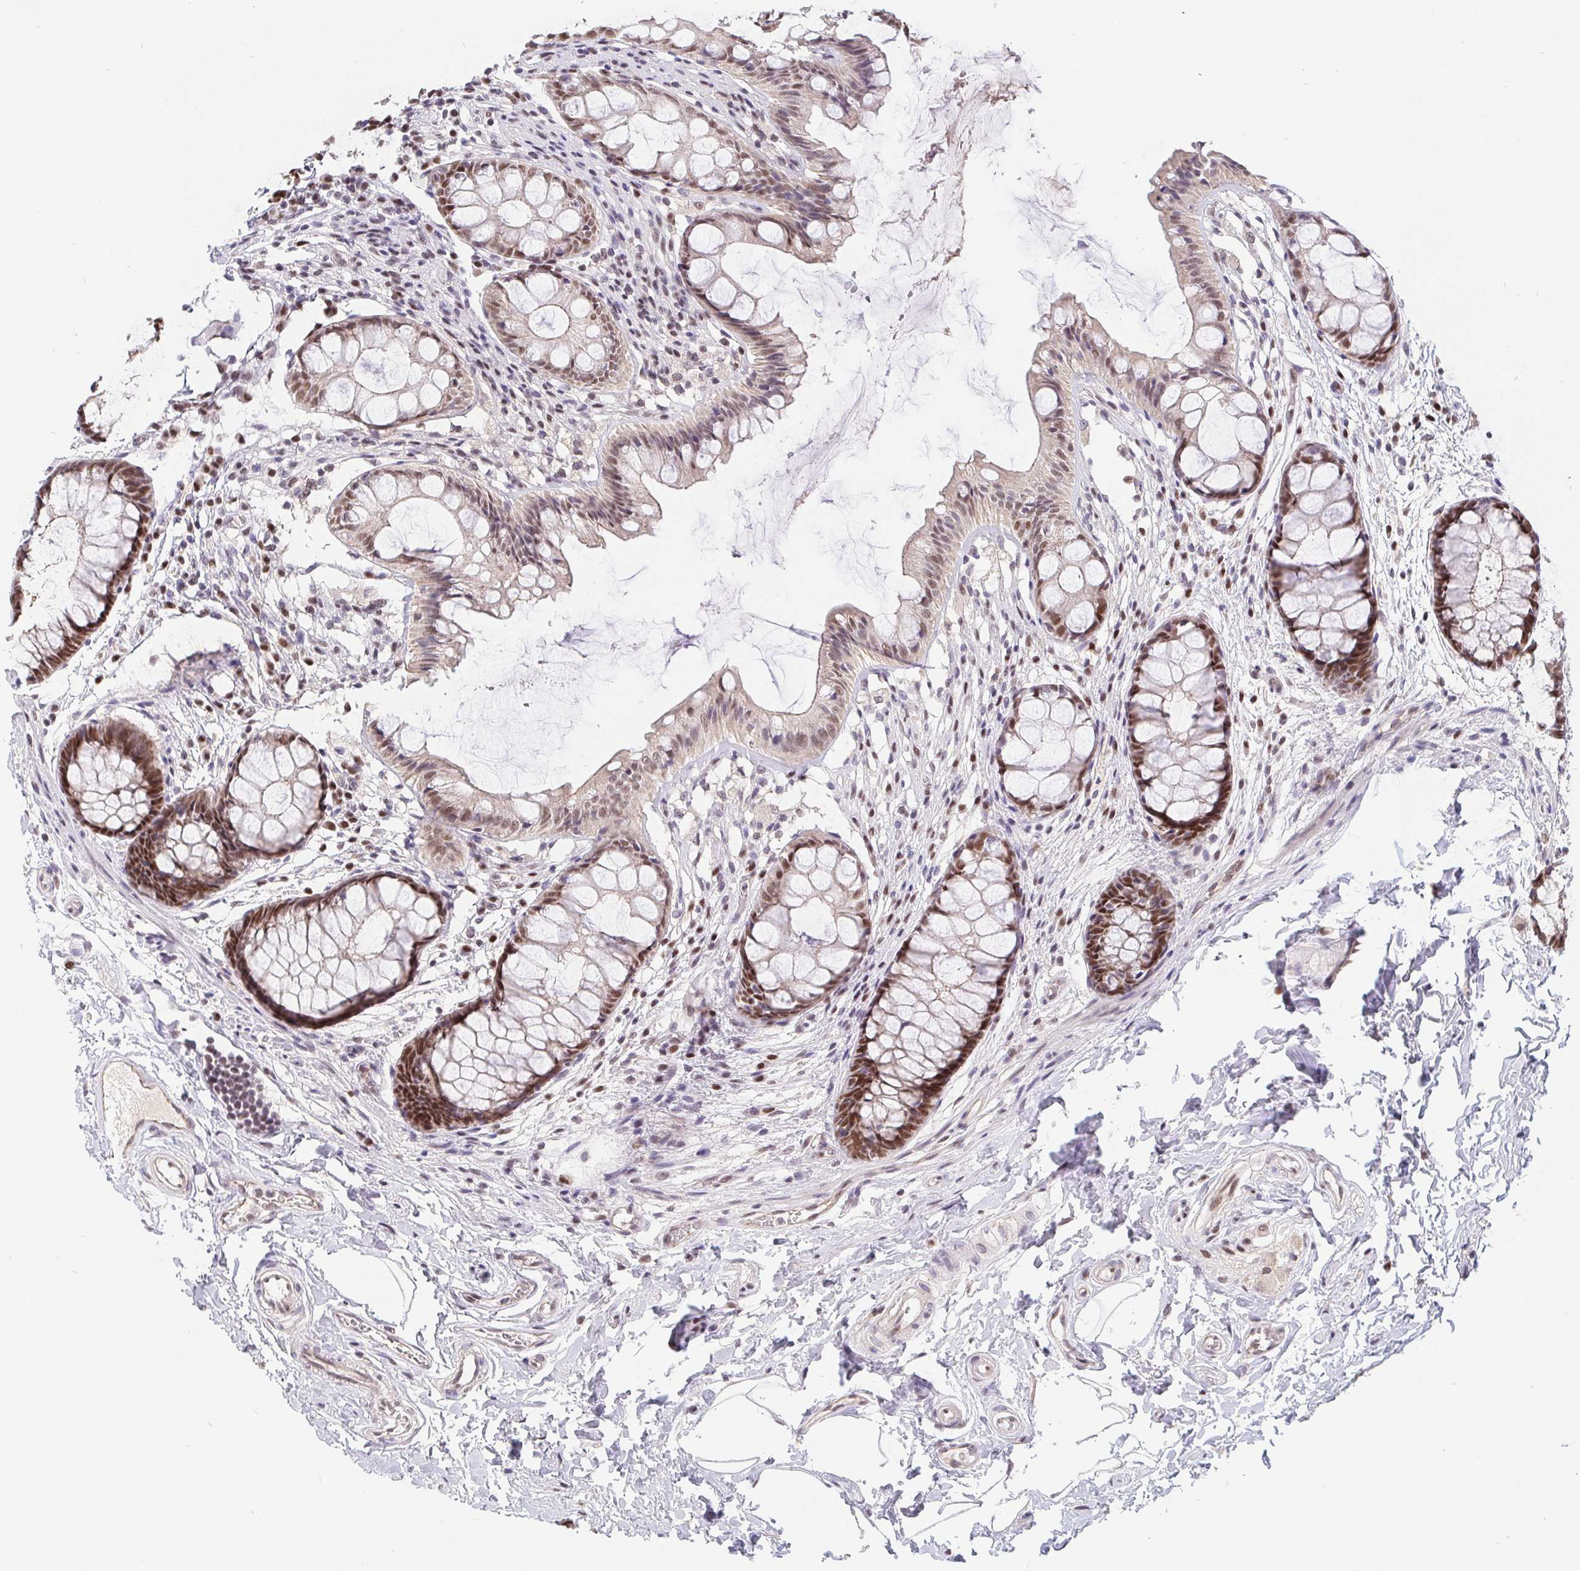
{"staining": {"intensity": "moderate", "quantity": ">75%", "location": "nuclear"}, "tissue": "rectum", "cell_type": "Glandular cells", "image_type": "normal", "snomed": [{"axis": "morphology", "description": "Normal tissue, NOS"}, {"axis": "topography", "description": "Rectum"}], "caption": "The histopathology image shows immunohistochemical staining of benign rectum. There is moderate nuclear expression is present in about >75% of glandular cells.", "gene": "POU2F1", "patient": {"sex": "female", "age": 62}}